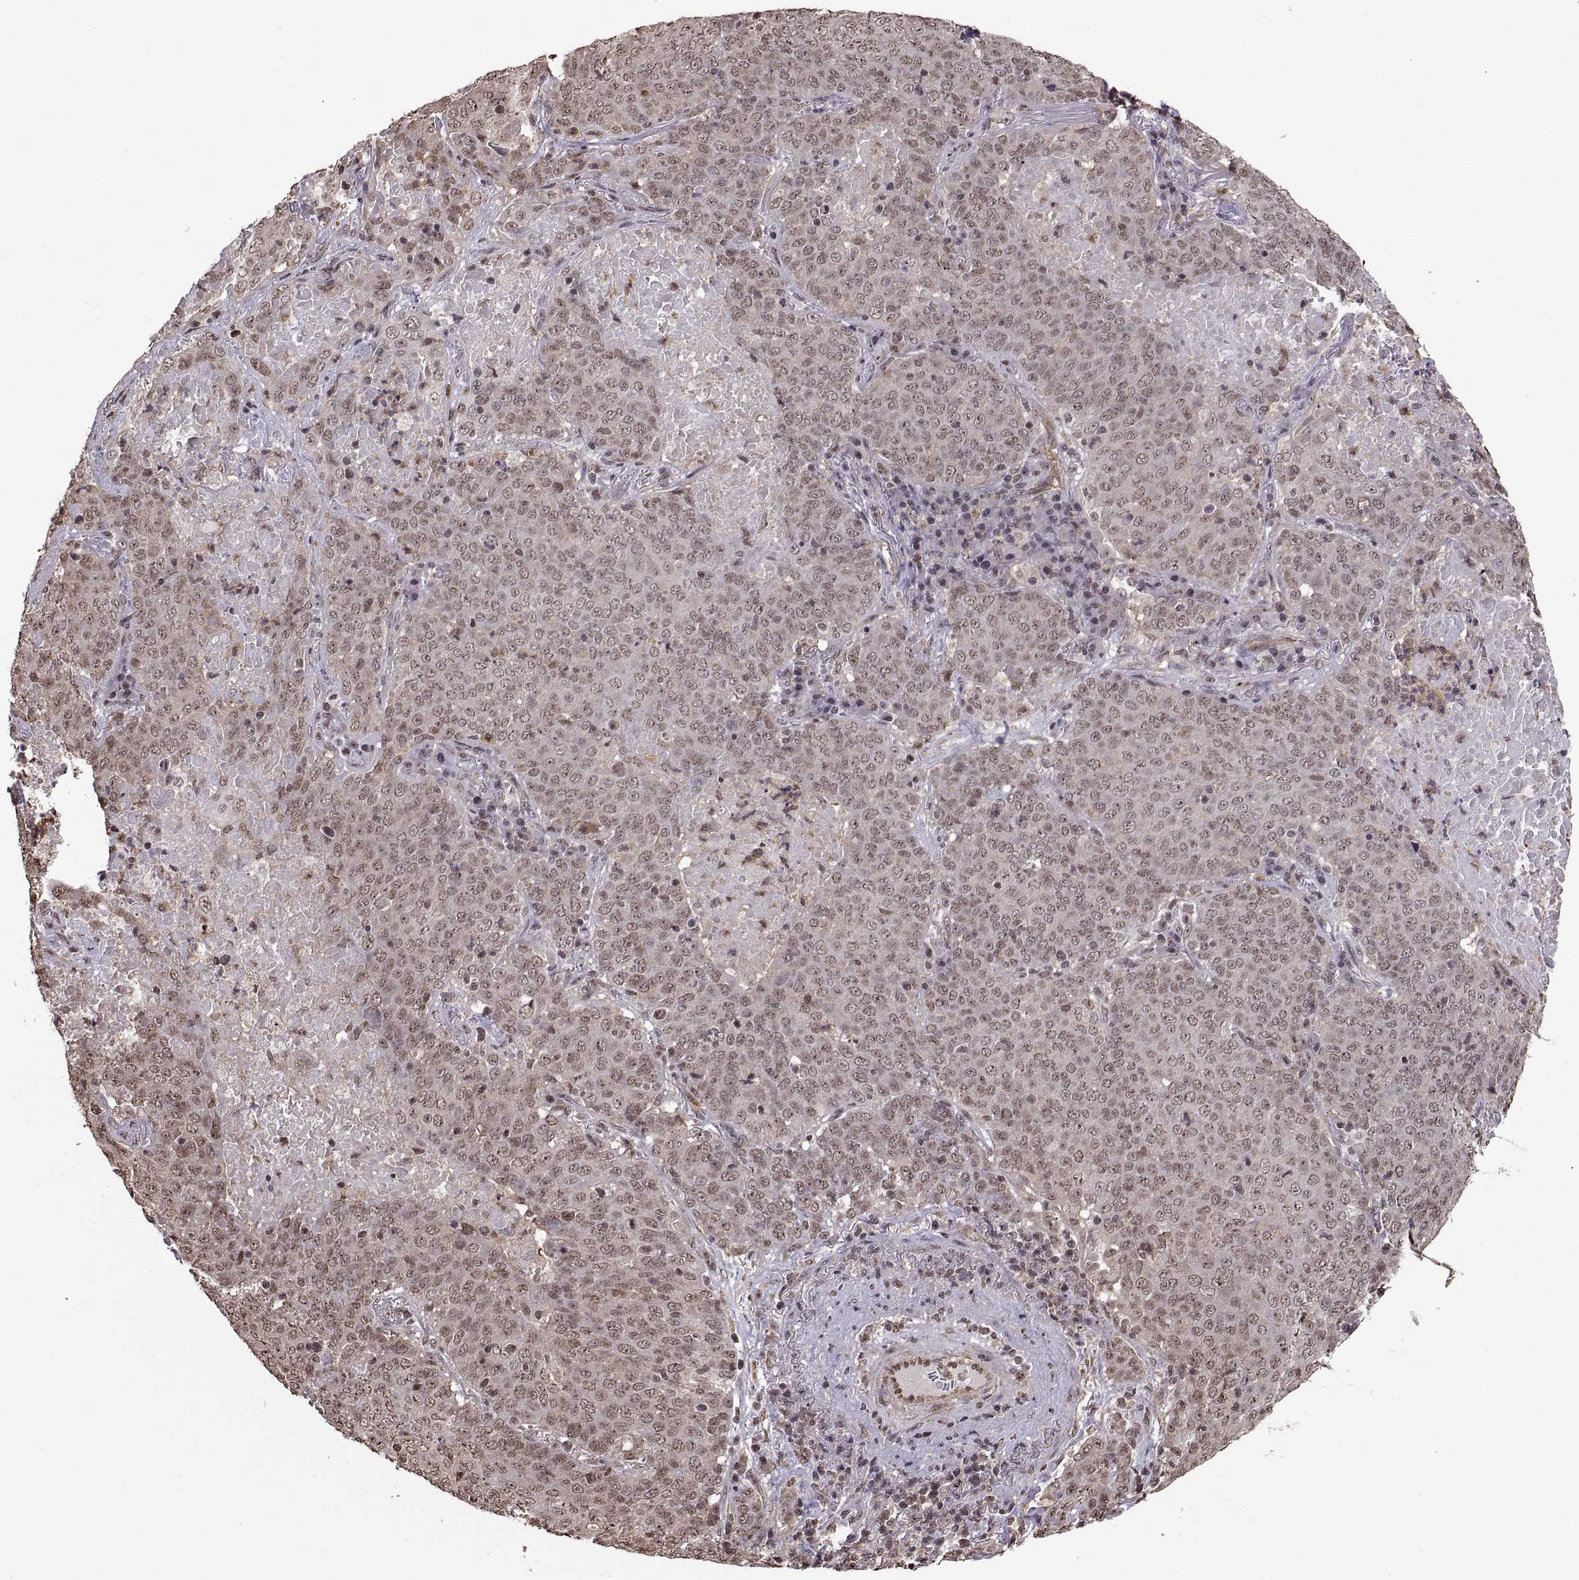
{"staining": {"intensity": "weak", "quantity": "<25%", "location": "nuclear"}, "tissue": "lung cancer", "cell_type": "Tumor cells", "image_type": "cancer", "snomed": [{"axis": "morphology", "description": "Squamous cell carcinoma, NOS"}, {"axis": "topography", "description": "Lung"}], "caption": "The image exhibits no significant expression in tumor cells of squamous cell carcinoma (lung).", "gene": "ARRB1", "patient": {"sex": "male", "age": 82}}